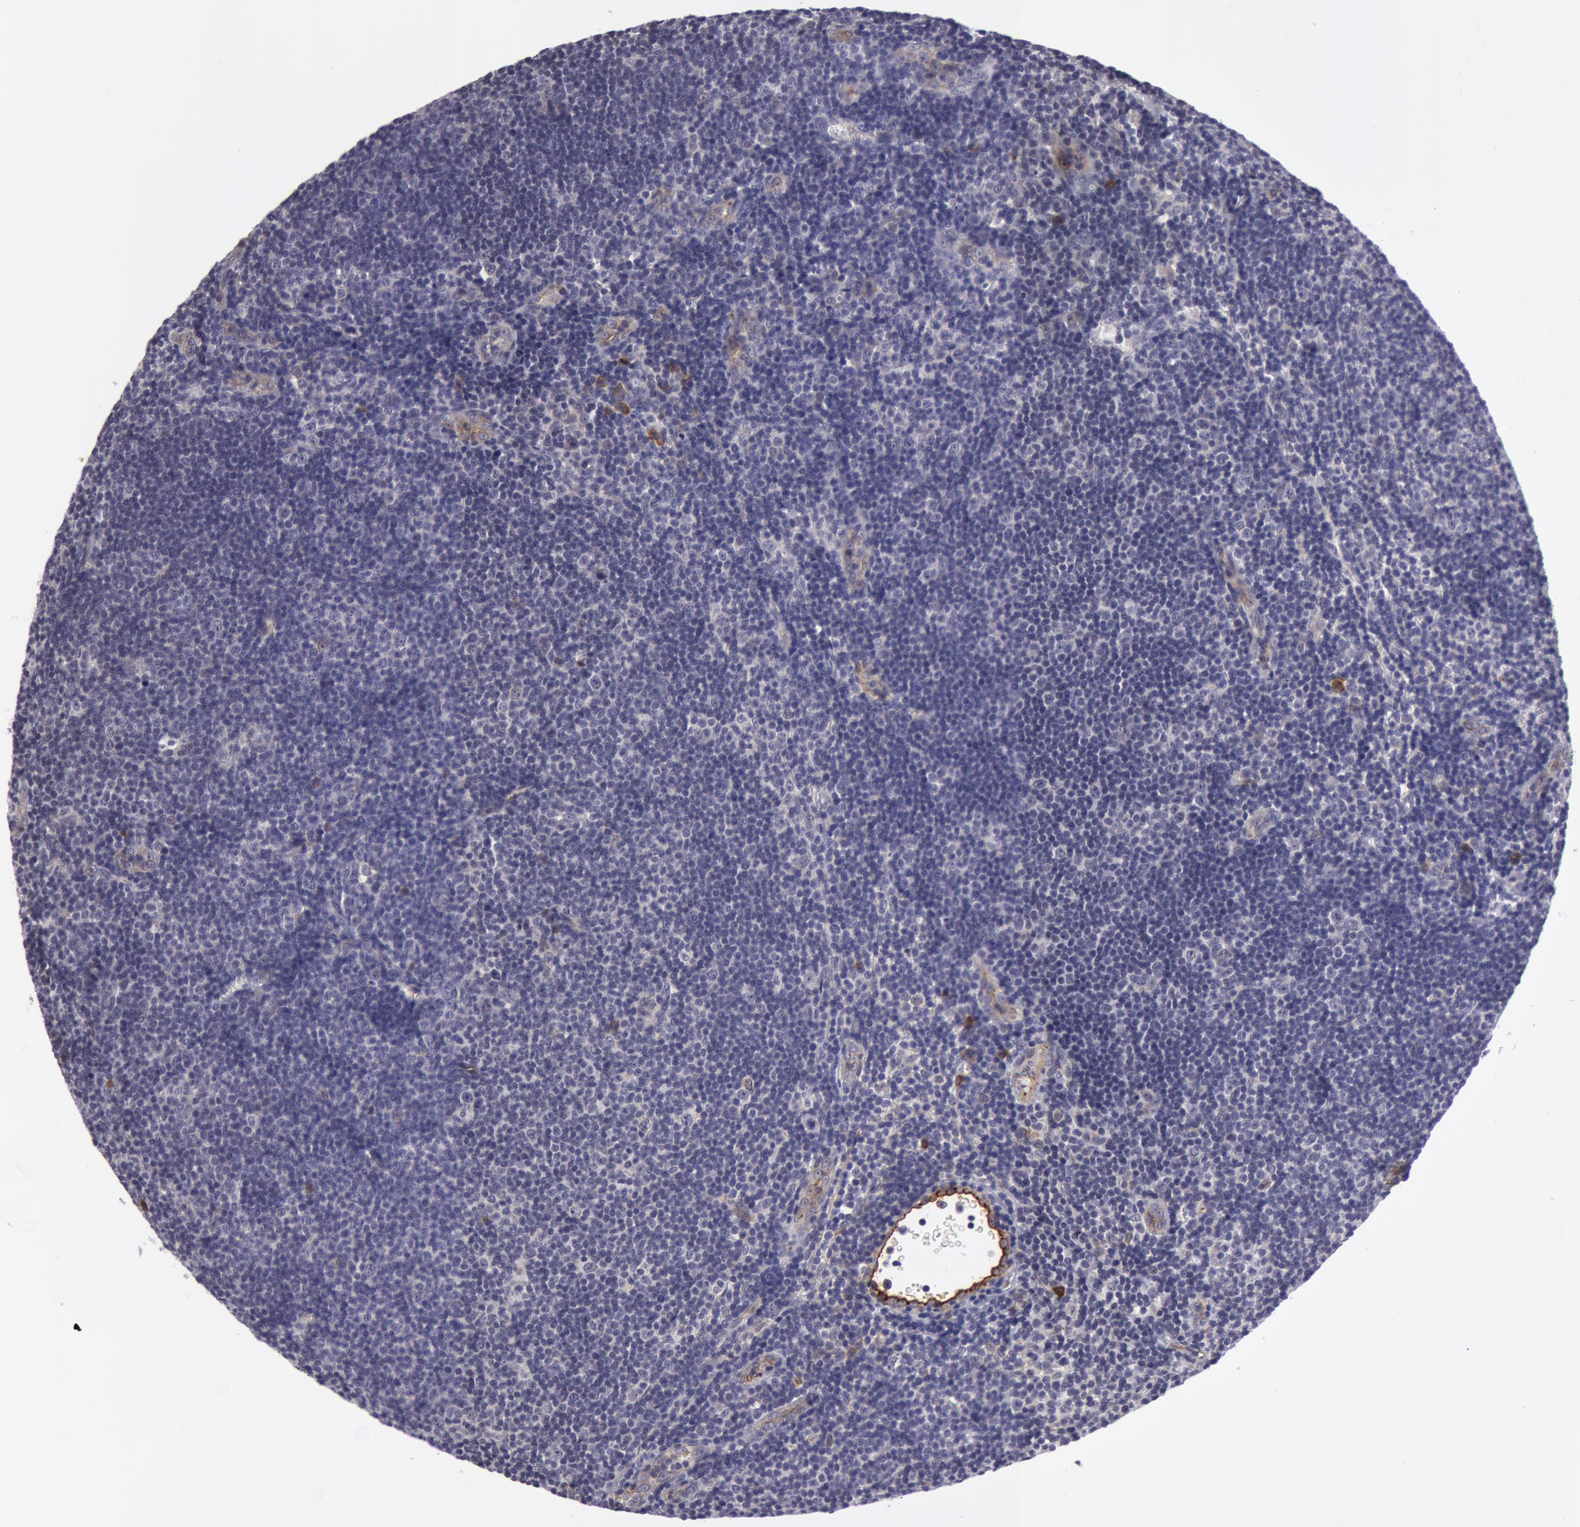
{"staining": {"intensity": "negative", "quantity": "none", "location": "none"}, "tissue": "lymphoma", "cell_type": "Tumor cells", "image_type": "cancer", "snomed": [{"axis": "morphology", "description": "Malignant lymphoma, non-Hodgkin's type, Low grade"}, {"axis": "topography", "description": "Lymph node"}], "caption": "DAB immunohistochemical staining of malignant lymphoma, non-Hodgkin's type (low-grade) exhibits no significant staining in tumor cells.", "gene": "IL23A", "patient": {"sex": "male", "age": 49}}